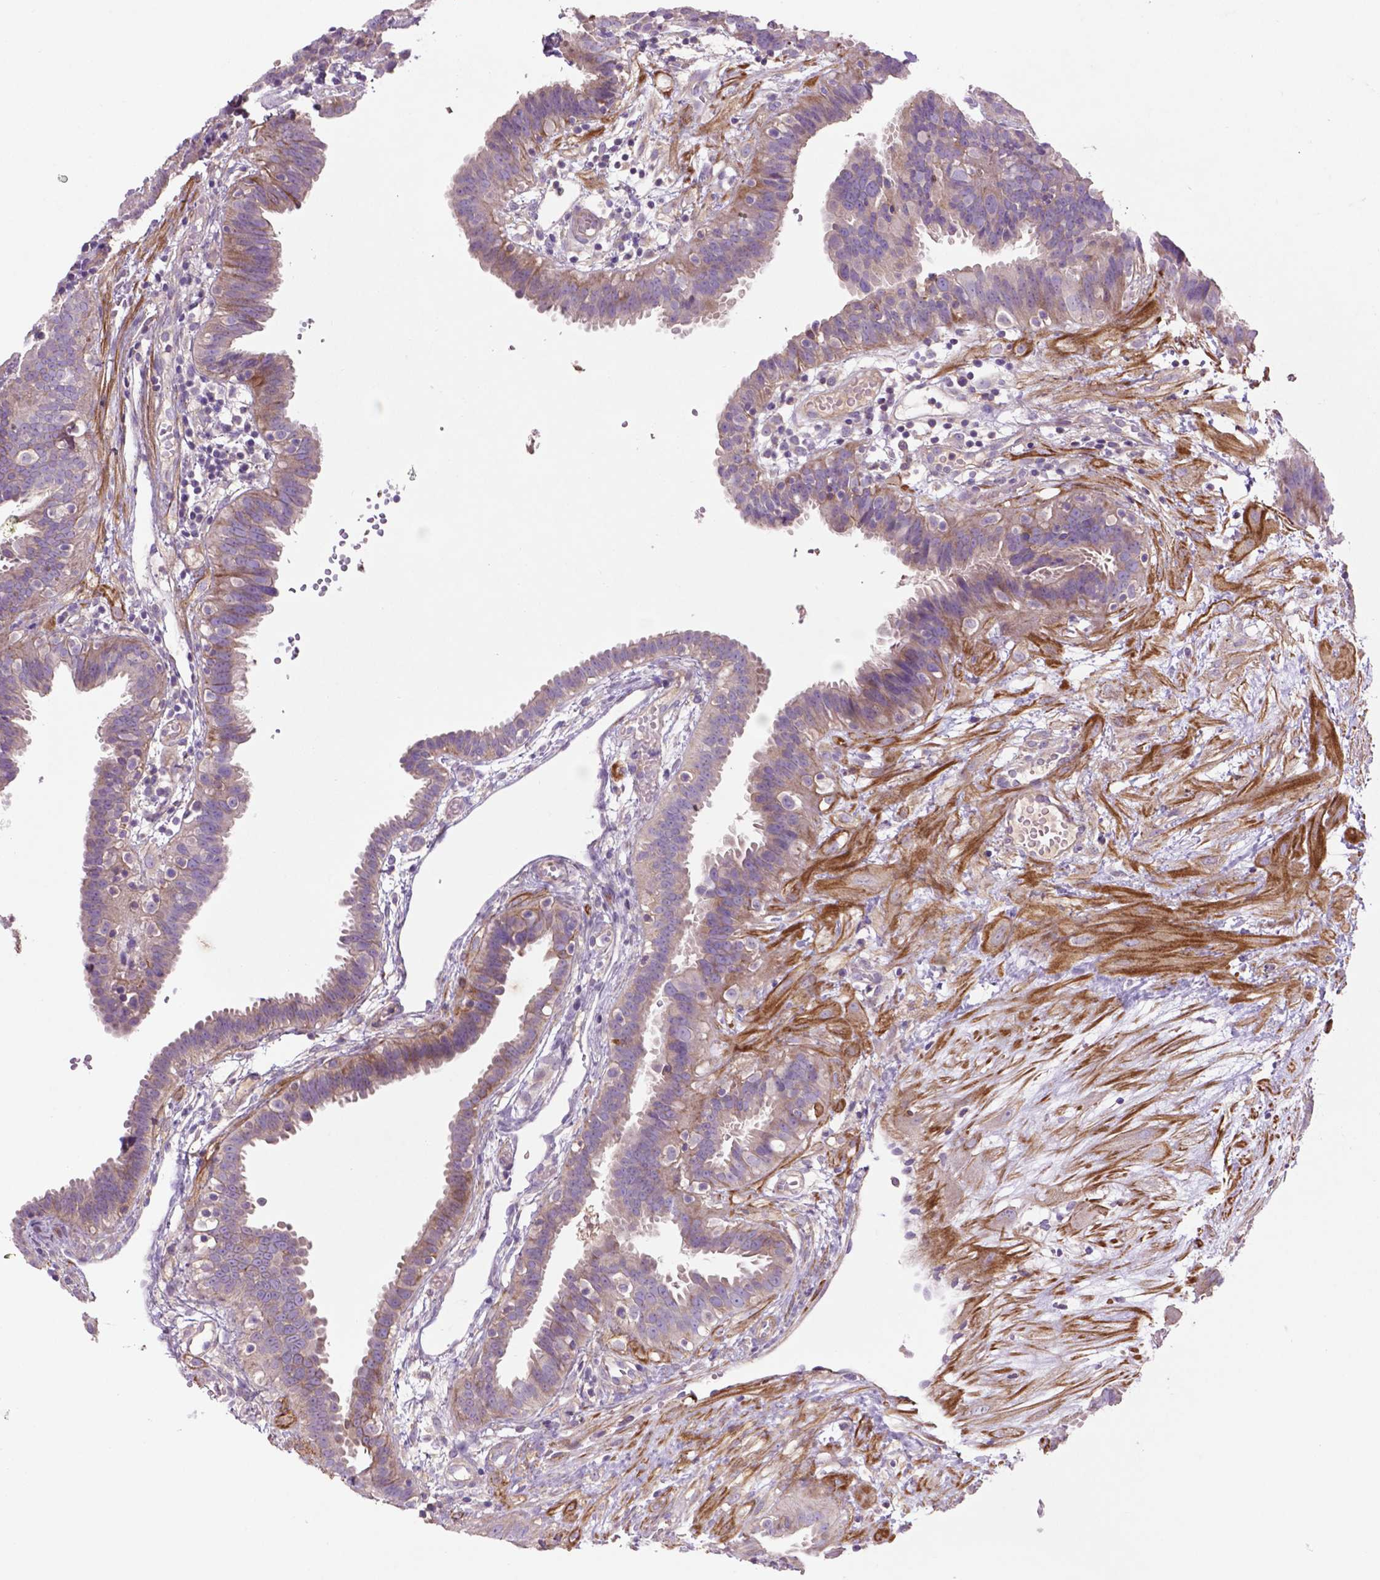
{"staining": {"intensity": "negative", "quantity": "none", "location": "none"}, "tissue": "fallopian tube", "cell_type": "Glandular cells", "image_type": "normal", "snomed": [{"axis": "morphology", "description": "Normal tissue, NOS"}, {"axis": "topography", "description": "Fallopian tube"}], "caption": "Immunohistochemical staining of unremarkable fallopian tube exhibits no significant expression in glandular cells. The staining is performed using DAB brown chromogen with nuclei counter-stained in using hematoxylin.", "gene": "BMP4", "patient": {"sex": "female", "age": 37}}